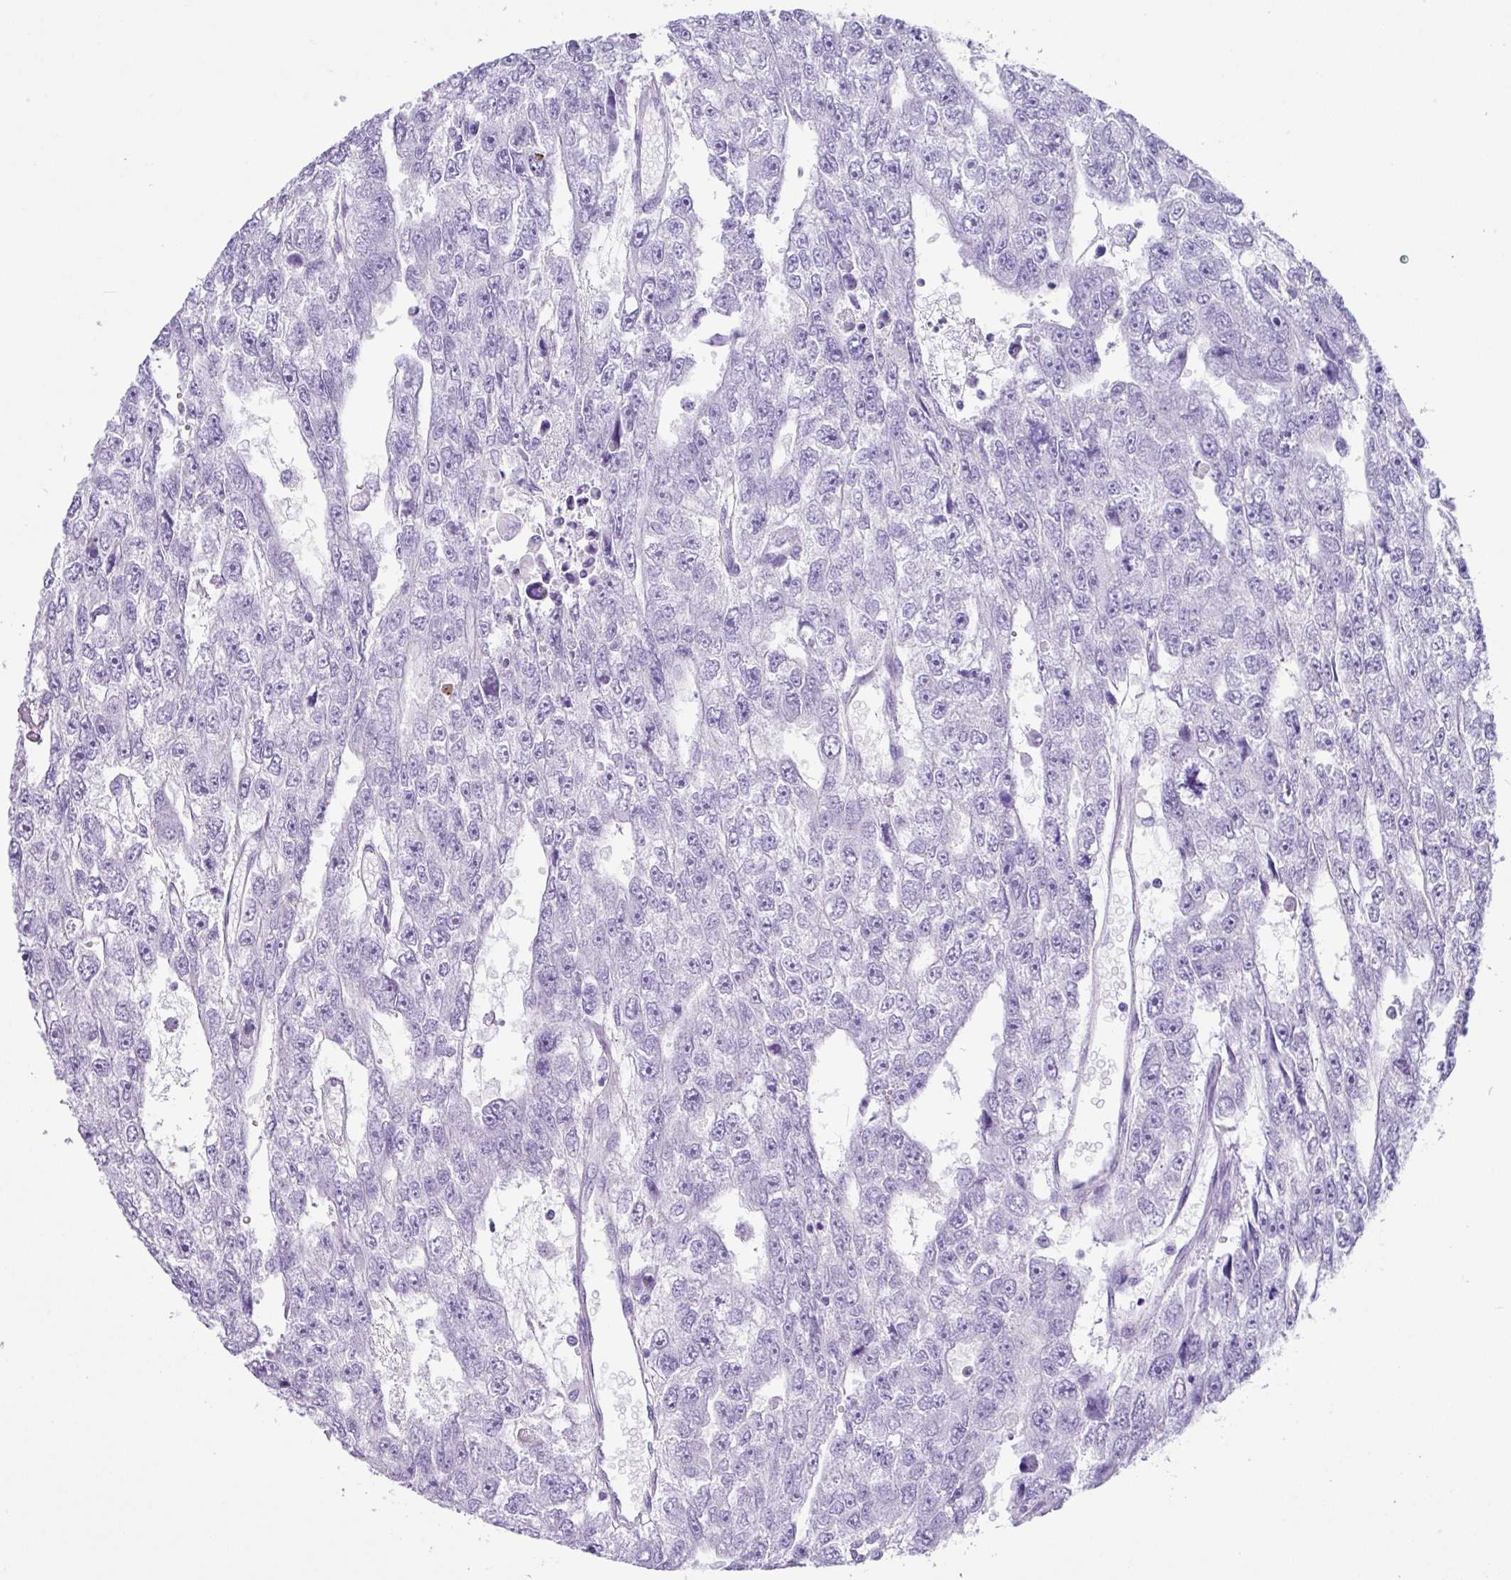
{"staining": {"intensity": "negative", "quantity": "none", "location": "none"}, "tissue": "testis cancer", "cell_type": "Tumor cells", "image_type": "cancer", "snomed": [{"axis": "morphology", "description": "Carcinoma, Embryonal, NOS"}, {"axis": "topography", "description": "Testis"}], "caption": "Tumor cells are negative for protein expression in human testis embryonal carcinoma. (IHC, brightfield microscopy, high magnification).", "gene": "ZG16", "patient": {"sex": "male", "age": 20}}